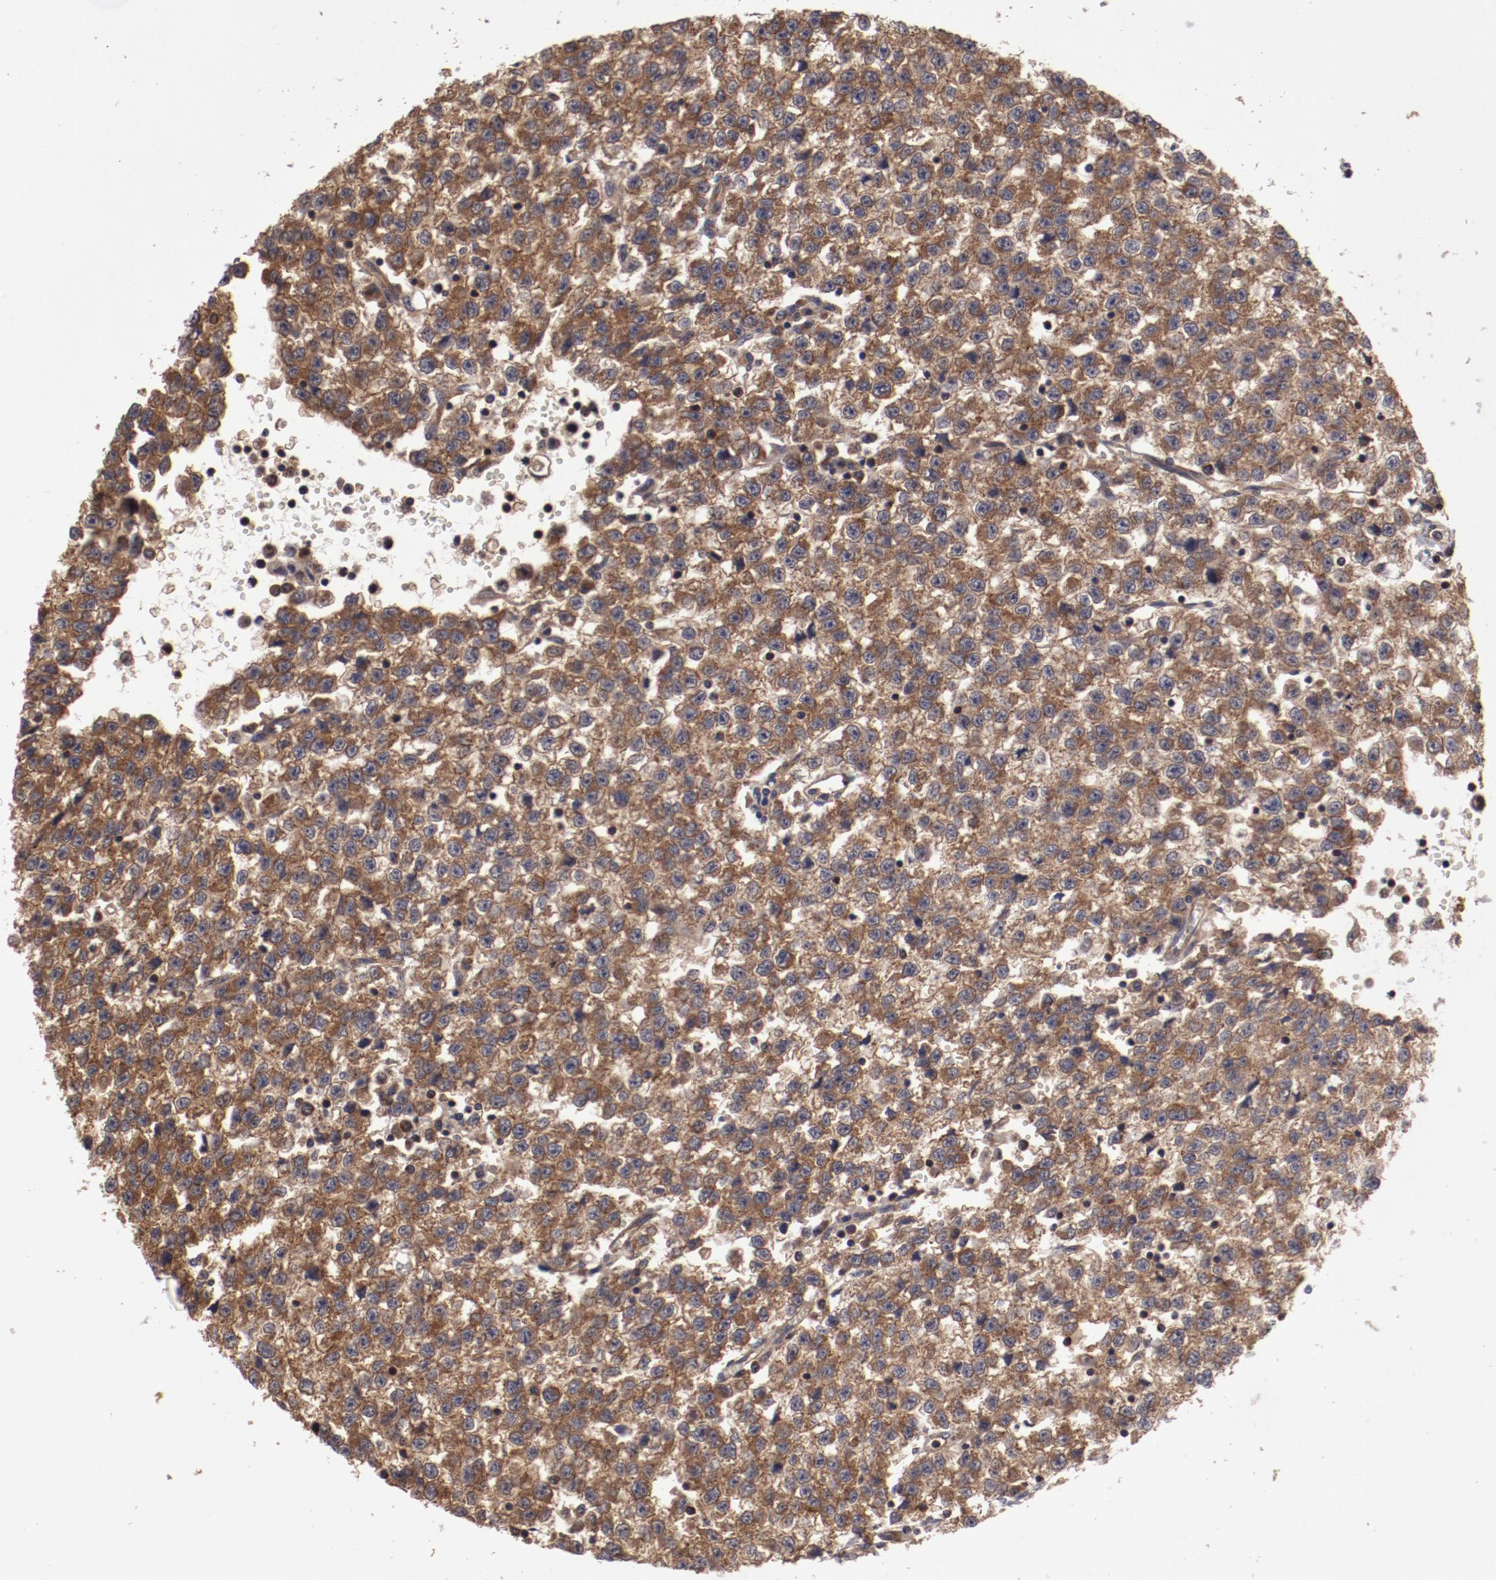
{"staining": {"intensity": "moderate", "quantity": ">75%", "location": "cytoplasmic/membranous"}, "tissue": "testis cancer", "cell_type": "Tumor cells", "image_type": "cancer", "snomed": [{"axis": "morphology", "description": "Seminoma, NOS"}, {"axis": "topography", "description": "Testis"}], "caption": "Tumor cells exhibit moderate cytoplasmic/membranous positivity in approximately >75% of cells in testis seminoma.", "gene": "RPS6KA6", "patient": {"sex": "male", "age": 35}}